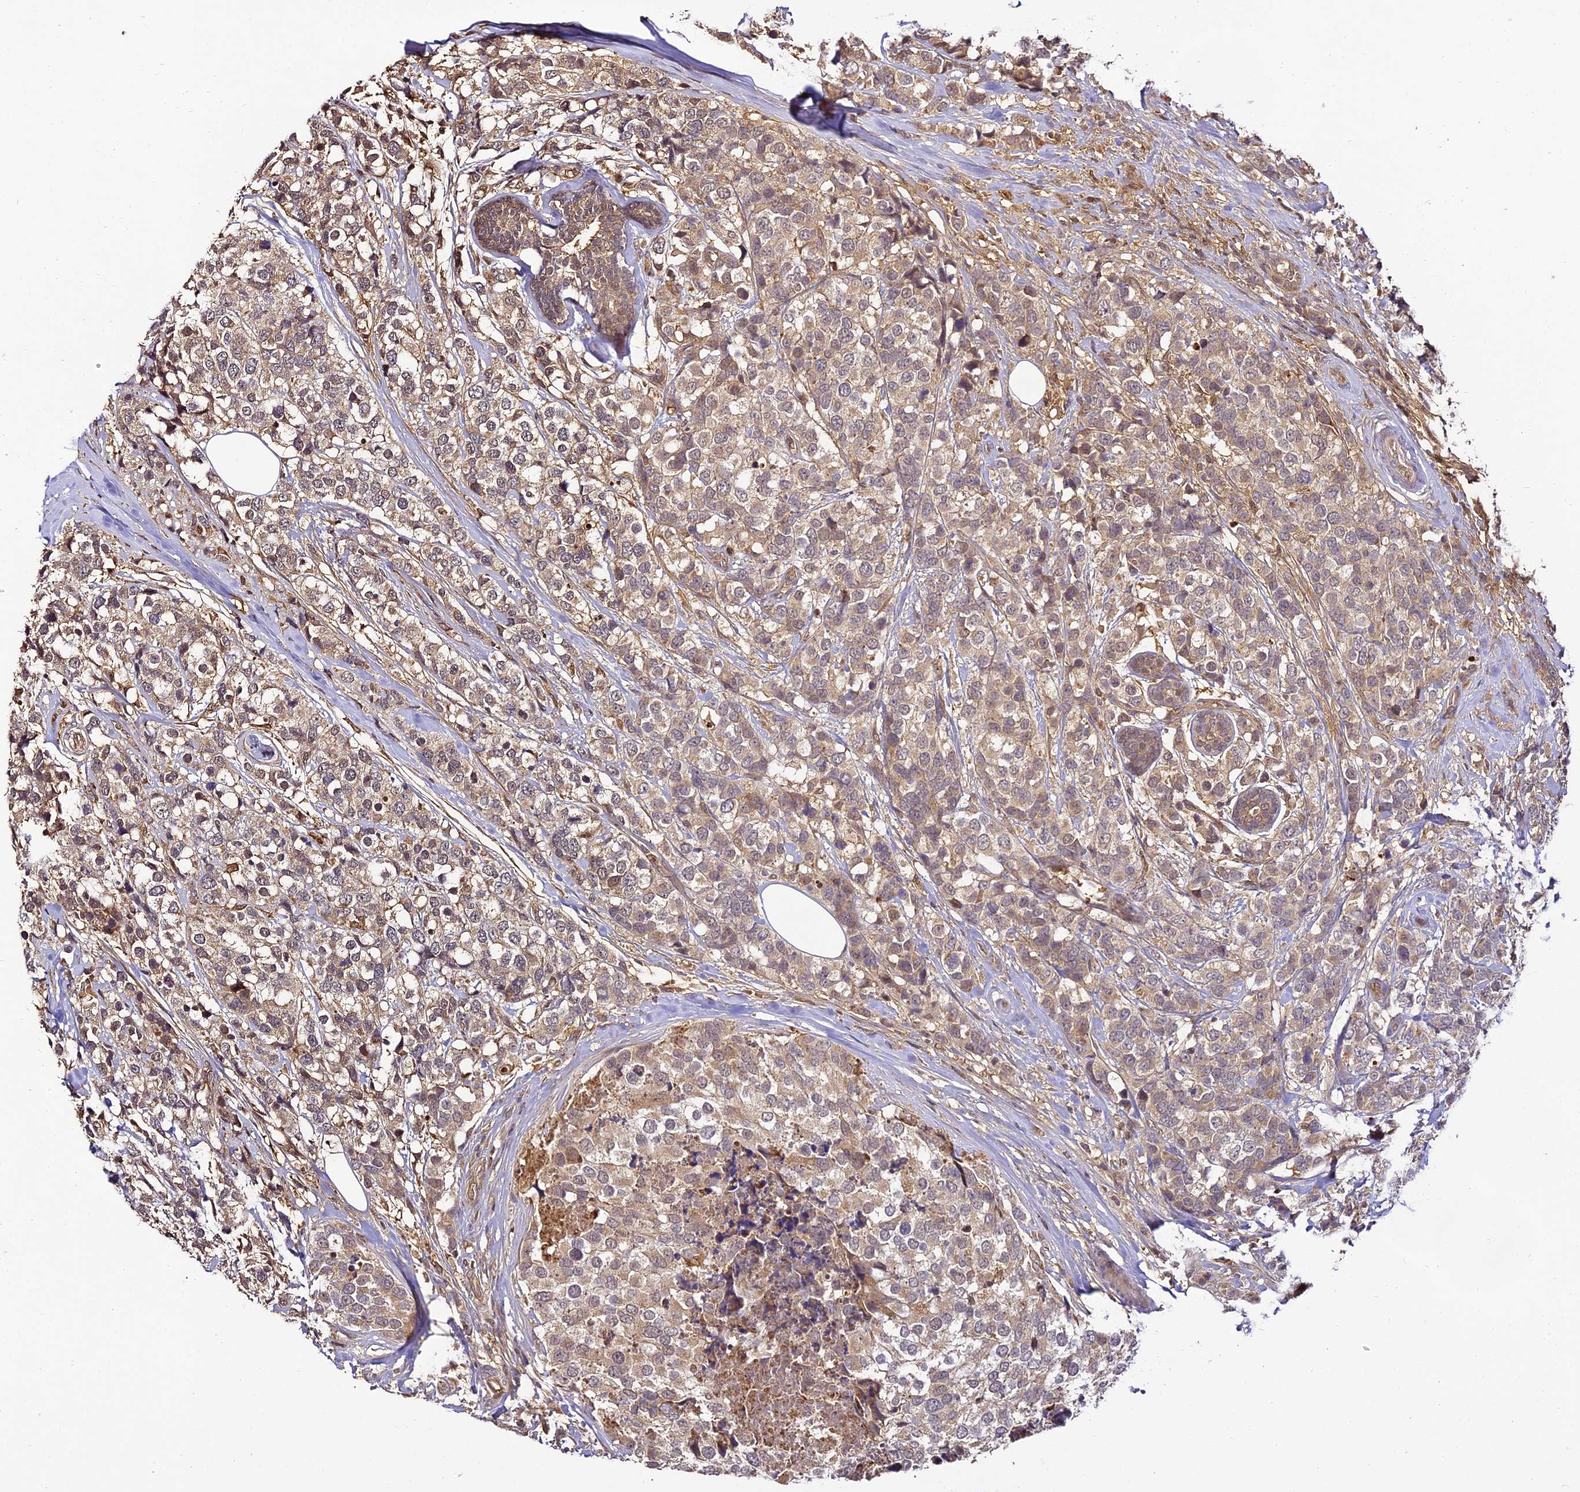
{"staining": {"intensity": "weak", "quantity": "25%-75%", "location": "cytoplasmic/membranous"}, "tissue": "breast cancer", "cell_type": "Tumor cells", "image_type": "cancer", "snomed": [{"axis": "morphology", "description": "Lobular carcinoma"}, {"axis": "topography", "description": "Breast"}], "caption": "This is a photomicrograph of immunohistochemistry staining of breast cancer, which shows weak expression in the cytoplasmic/membranous of tumor cells.", "gene": "BCDIN3D", "patient": {"sex": "female", "age": 59}}